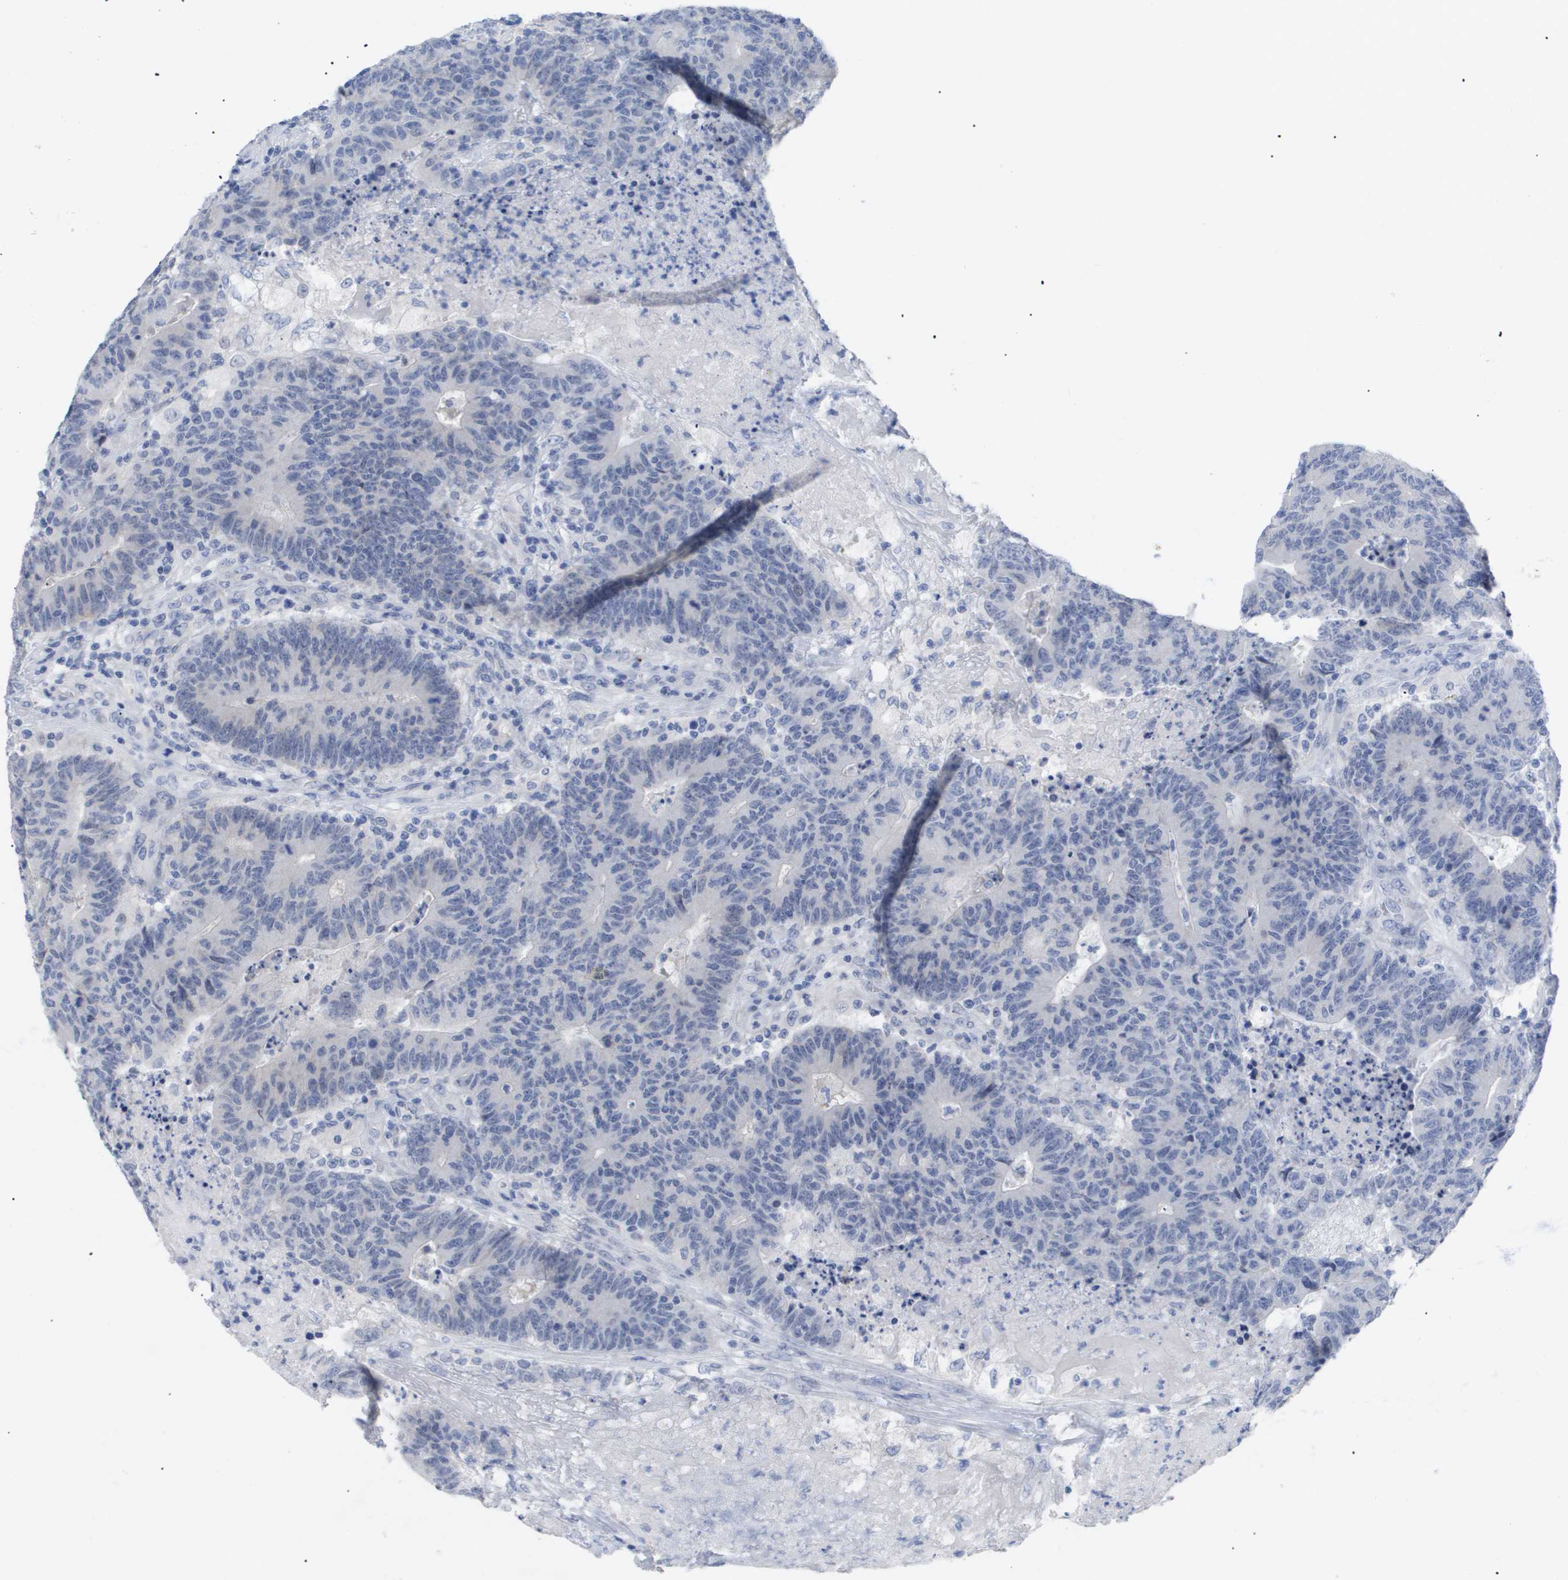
{"staining": {"intensity": "negative", "quantity": "none", "location": "none"}, "tissue": "colorectal cancer", "cell_type": "Tumor cells", "image_type": "cancer", "snomed": [{"axis": "morphology", "description": "Normal tissue, NOS"}, {"axis": "morphology", "description": "Adenocarcinoma, NOS"}, {"axis": "topography", "description": "Colon"}], "caption": "Immunohistochemistry of colorectal cancer exhibits no positivity in tumor cells.", "gene": "CAV3", "patient": {"sex": "female", "age": 75}}